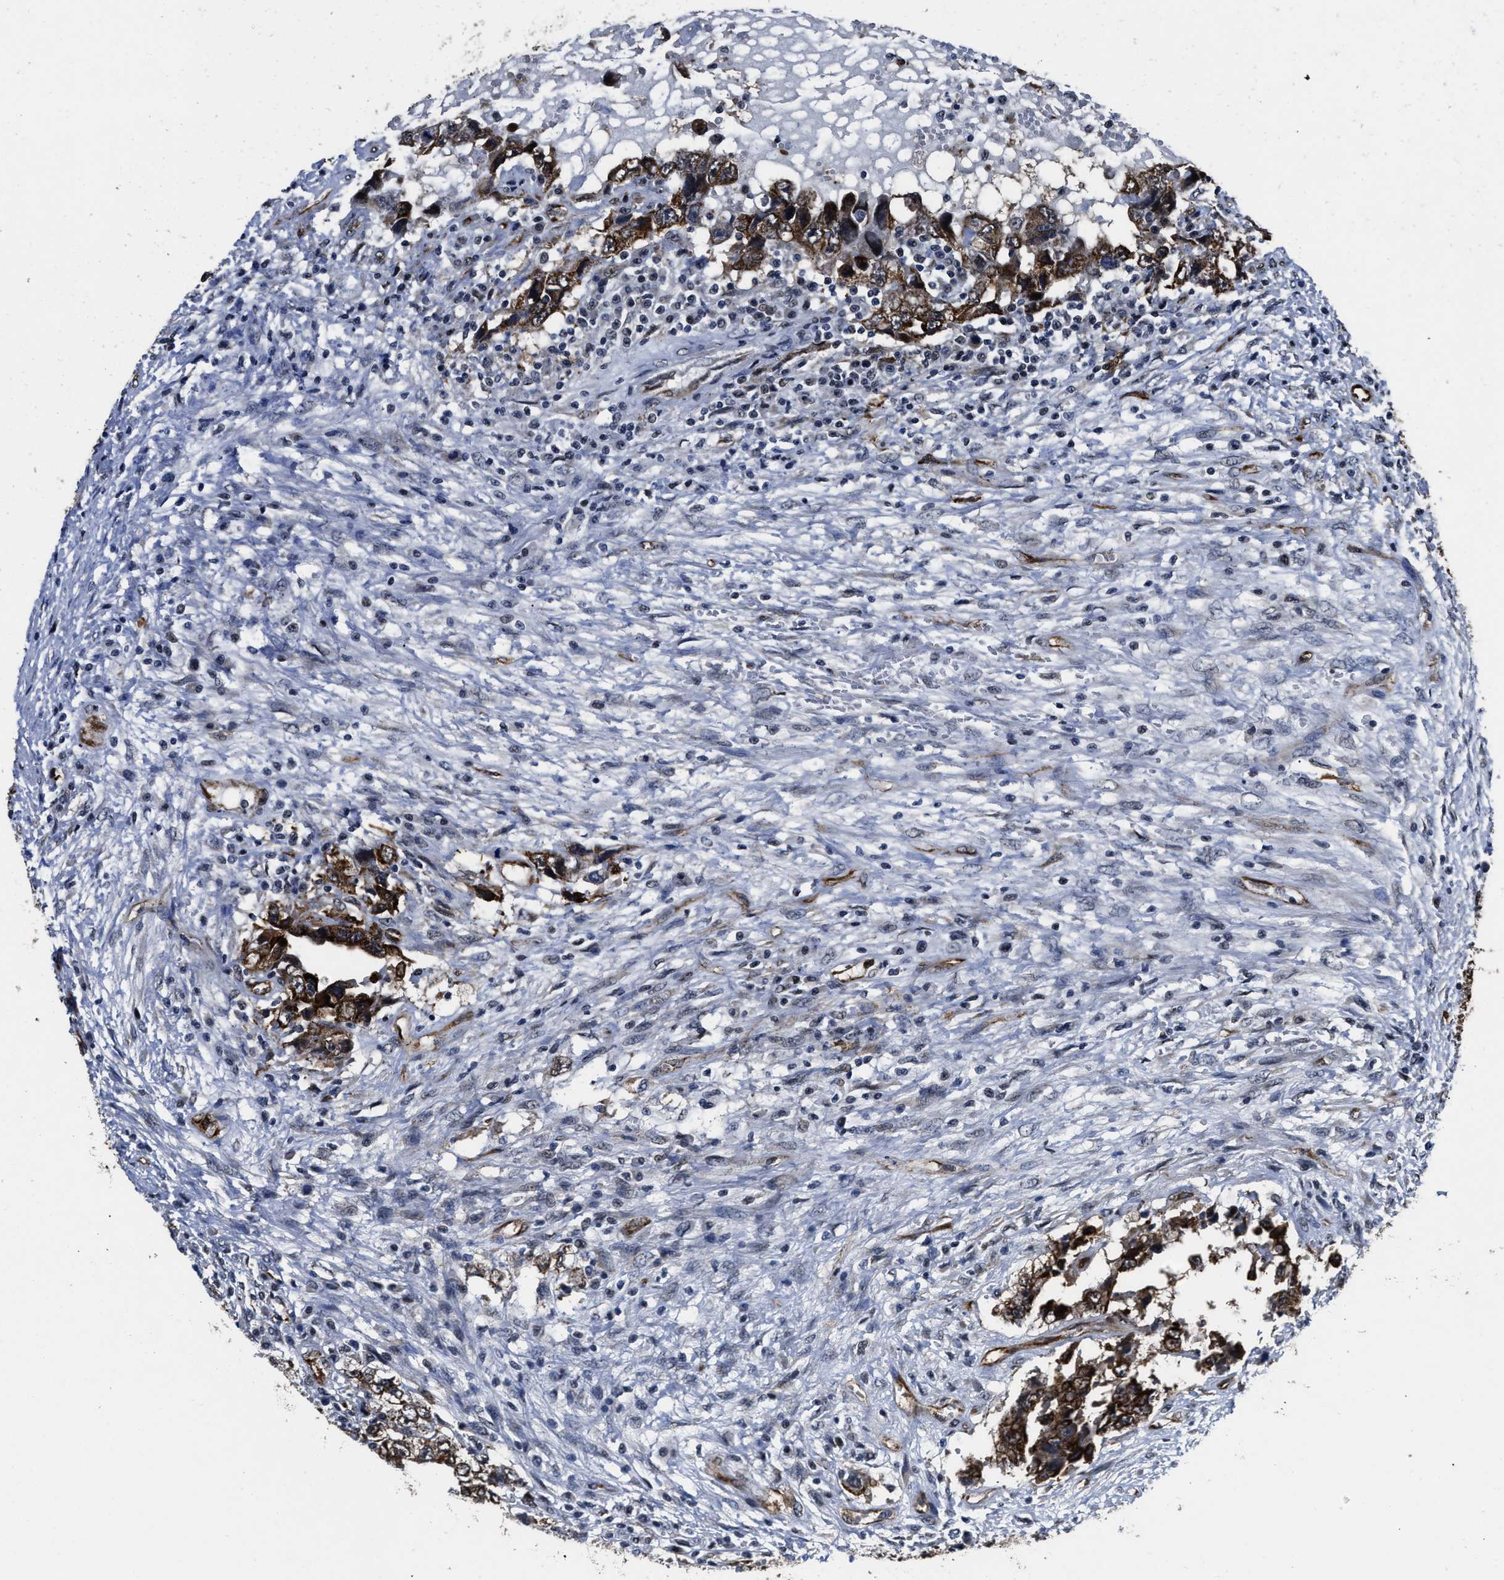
{"staining": {"intensity": "moderate", "quantity": ">75%", "location": "cytoplasmic/membranous"}, "tissue": "testis cancer", "cell_type": "Tumor cells", "image_type": "cancer", "snomed": [{"axis": "morphology", "description": "Carcinoma, Embryonal, NOS"}, {"axis": "topography", "description": "Testis"}], "caption": "Testis embryonal carcinoma stained for a protein (brown) shows moderate cytoplasmic/membranous positive expression in approximately >75% of tumor cells.", "gene": "MARCKSL1", "patient": {"sex": "male", "age": 26}}